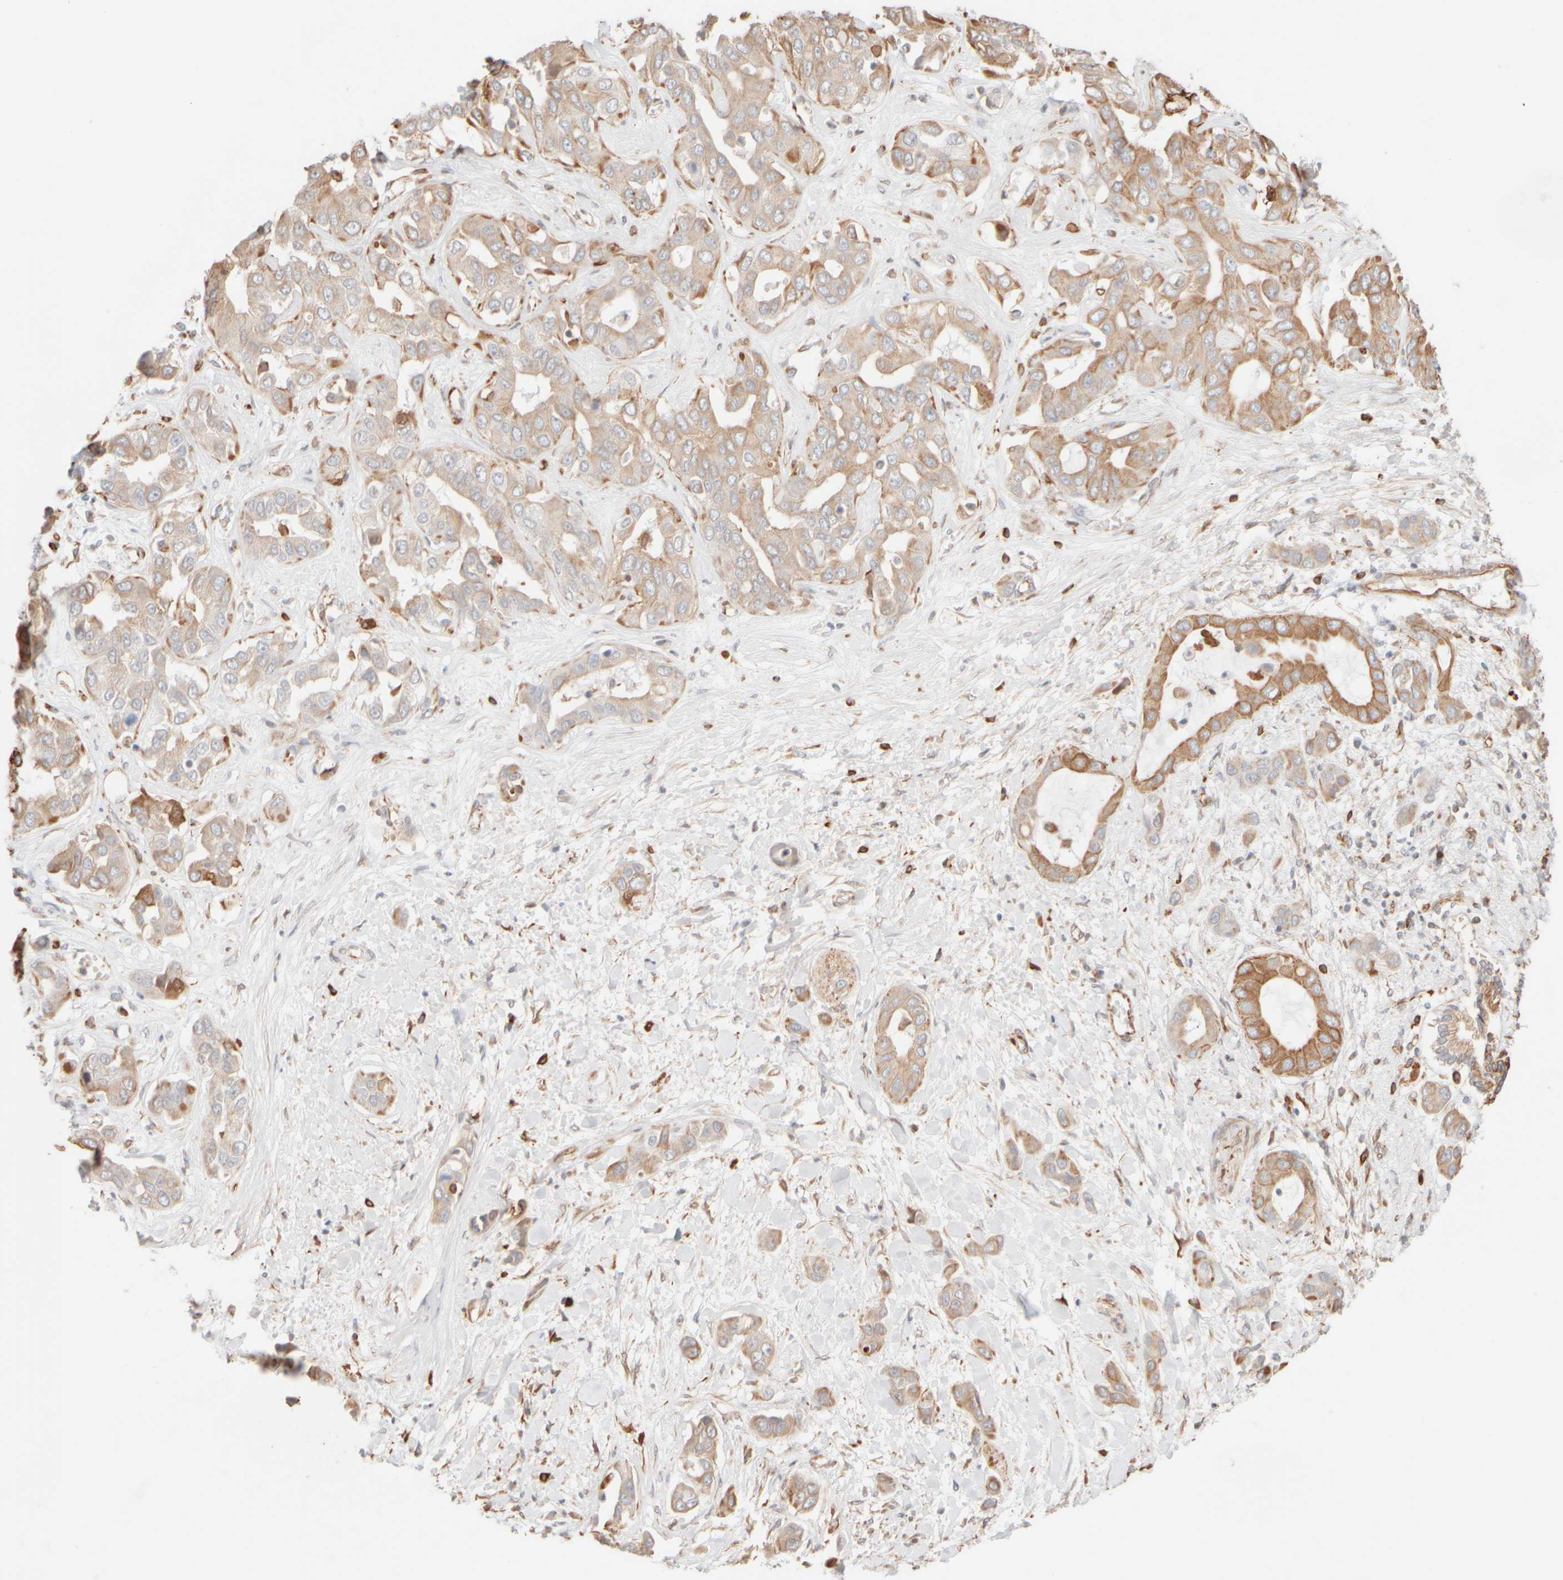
{"staining": {"intensity": "moderate", "quantity": "25%-75%", "location": "cytoplasmic/membranous"}, "tissue": "liver cancer", "cell_type": "Tumor cells", "image_type": "cancer", "snomed": [{"axis": "morphology", "description": "Cholangiocarcinoma"}, {"axis": "topography", "description": "Liver"}], "caption": "Cholangiocarcinoma (liver) stained with DAB (3,3'-diaminobenzidine) IHC shows medium levels of moderate cytoplasmic/membranous expression in about 25%-75% of tumor cells.", "gene": "KRT15", "patient": {"sex": "female", "age": 52}}